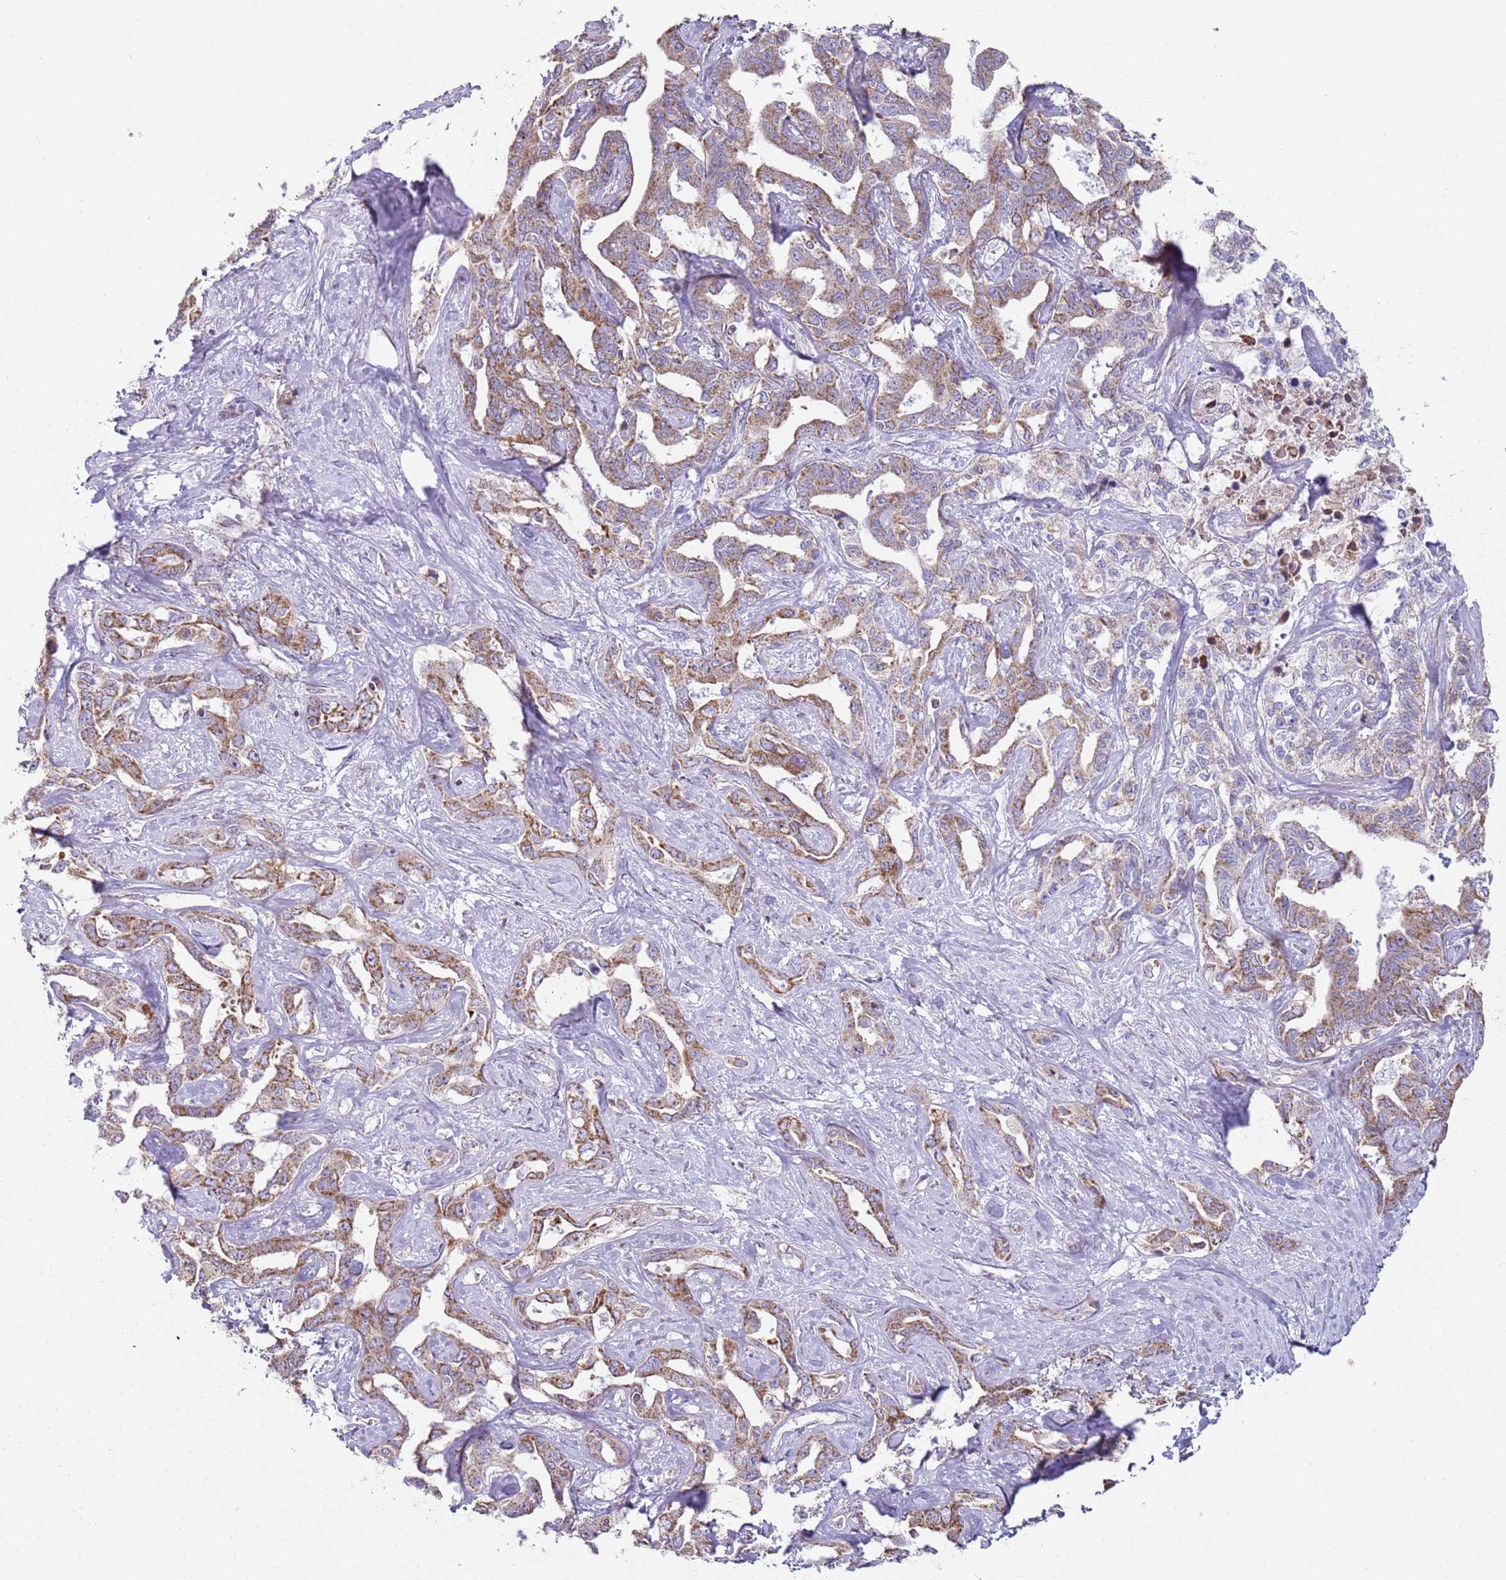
{"staining": {"intensity": "moderate", "quantity": ">75%", "location": "cytoplasmic/membranous"}, "tissue": "liver cancer", "cell_type": "Tumor cells", "image_type": "cancer", "snomed": [{"axis": "morphology", "description": "Cholangiocarcinoma"}, {"axis": "topography", "description": "Liver"}], "caption": "Liver cholangiocarcinoma tissue displays moderate cytoplasmic/membranous staining in approximately >75% of tumor cells, visualized by immunohistochemistry. (brown staining indicates protein expression, while blue staining denotes nuclei).", "gene": "GAS8", "patient": {"sex": "male", "age": 59}}